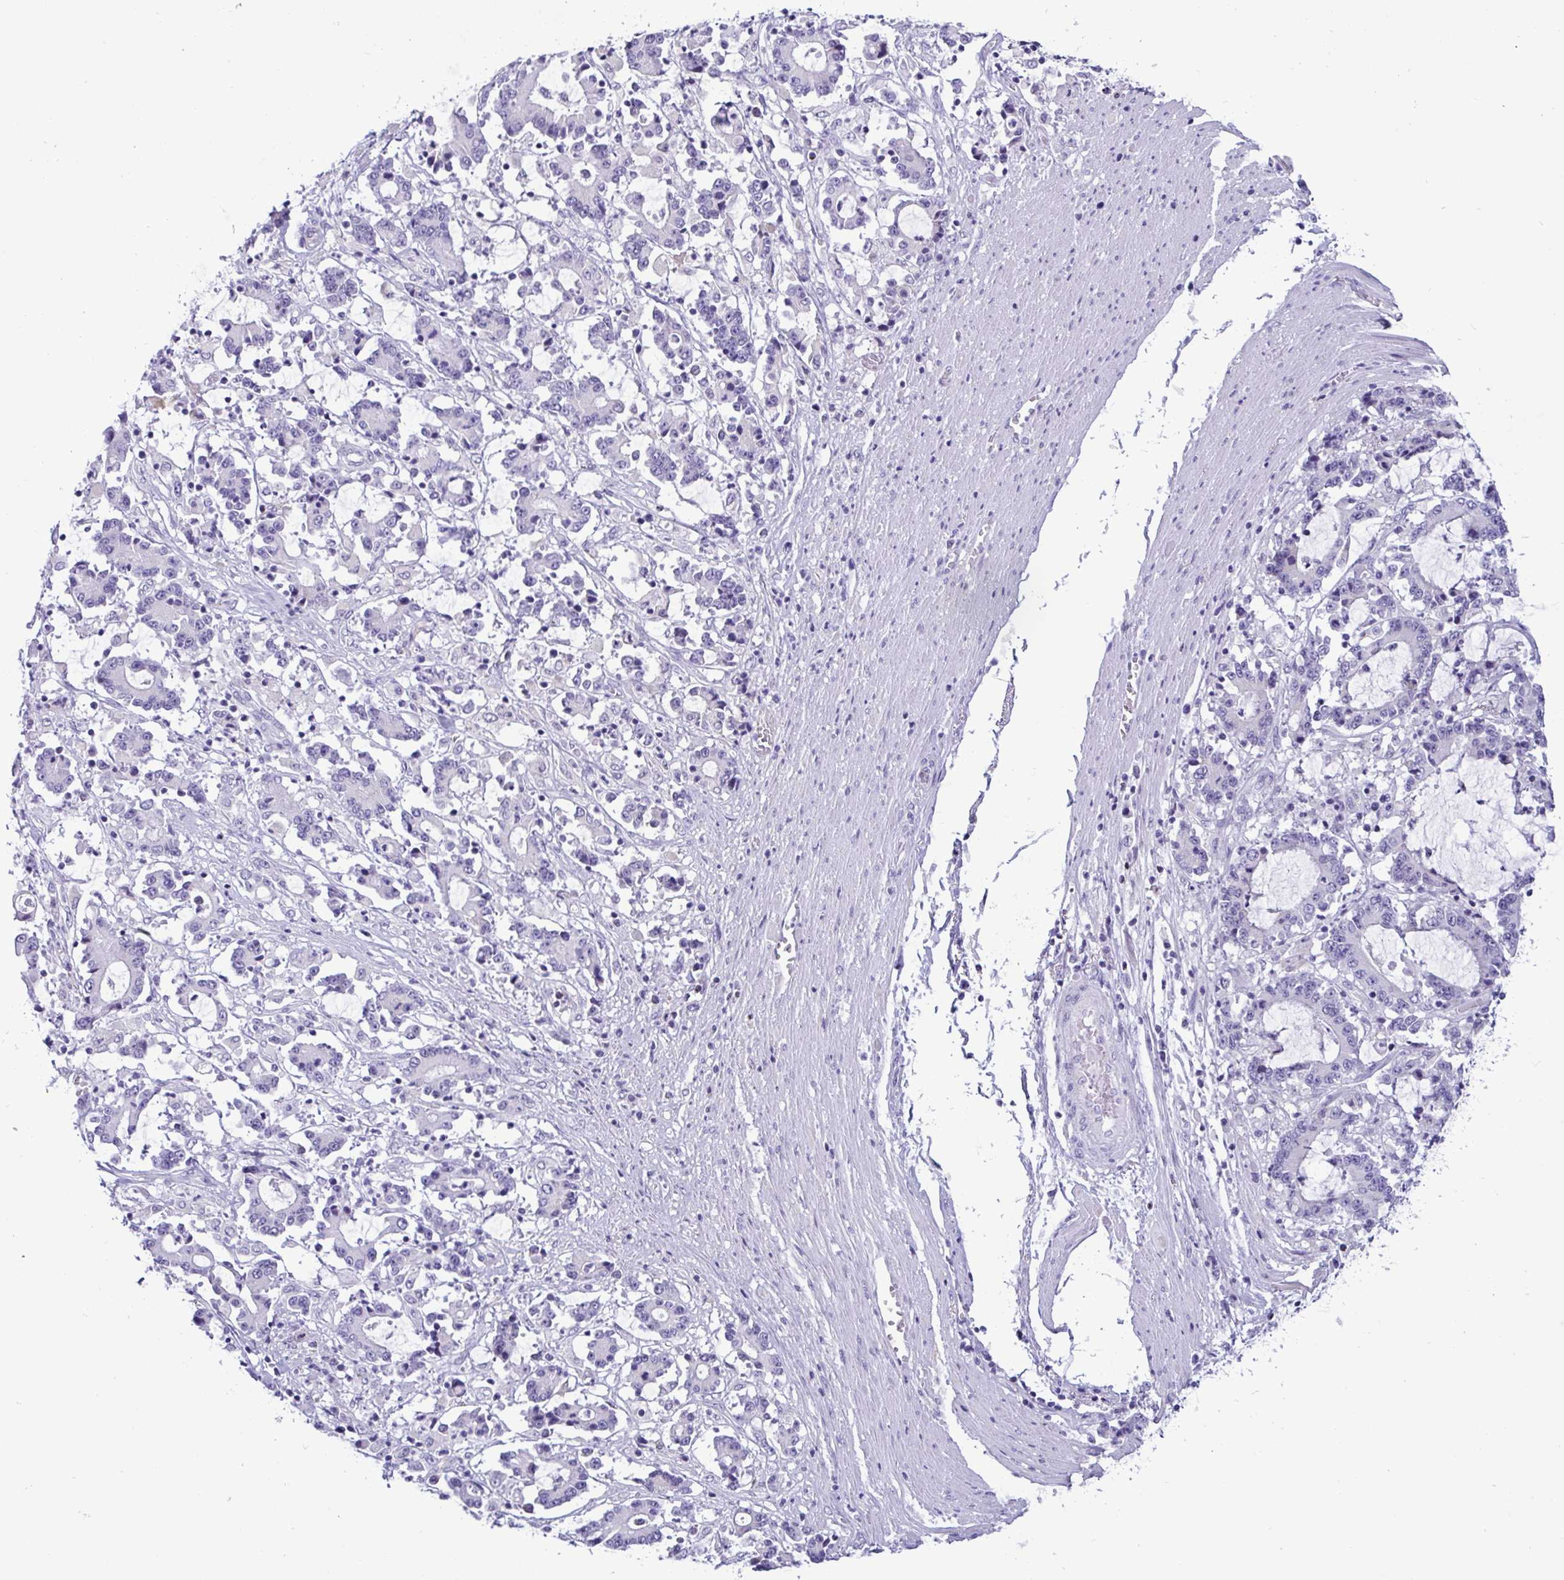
{"staining": {"intensity": "negative", "quantity": "none", "location": "none"}, "tissue": "stomach cancer", "cell_type": "Tumor cells", "image_type": "cancer", "snomed": [{"axis": "morphology", "description": "Adenocarcinoma, NOS"}, {"axis": "topography", "description": "Stomach, upper"}], "caption": "Tumor cells show no significant protein staining in adenocarcinoma (stomach). The staining was performed using DAB (3,3'-diaminobenzidine) to visualize the protein expression in brown, while the nuclei were stained in blue with hematoxylin (Magnification: 20x).", "gene": "SREBF1", "patient": {"sex": "male", "age": 68}}